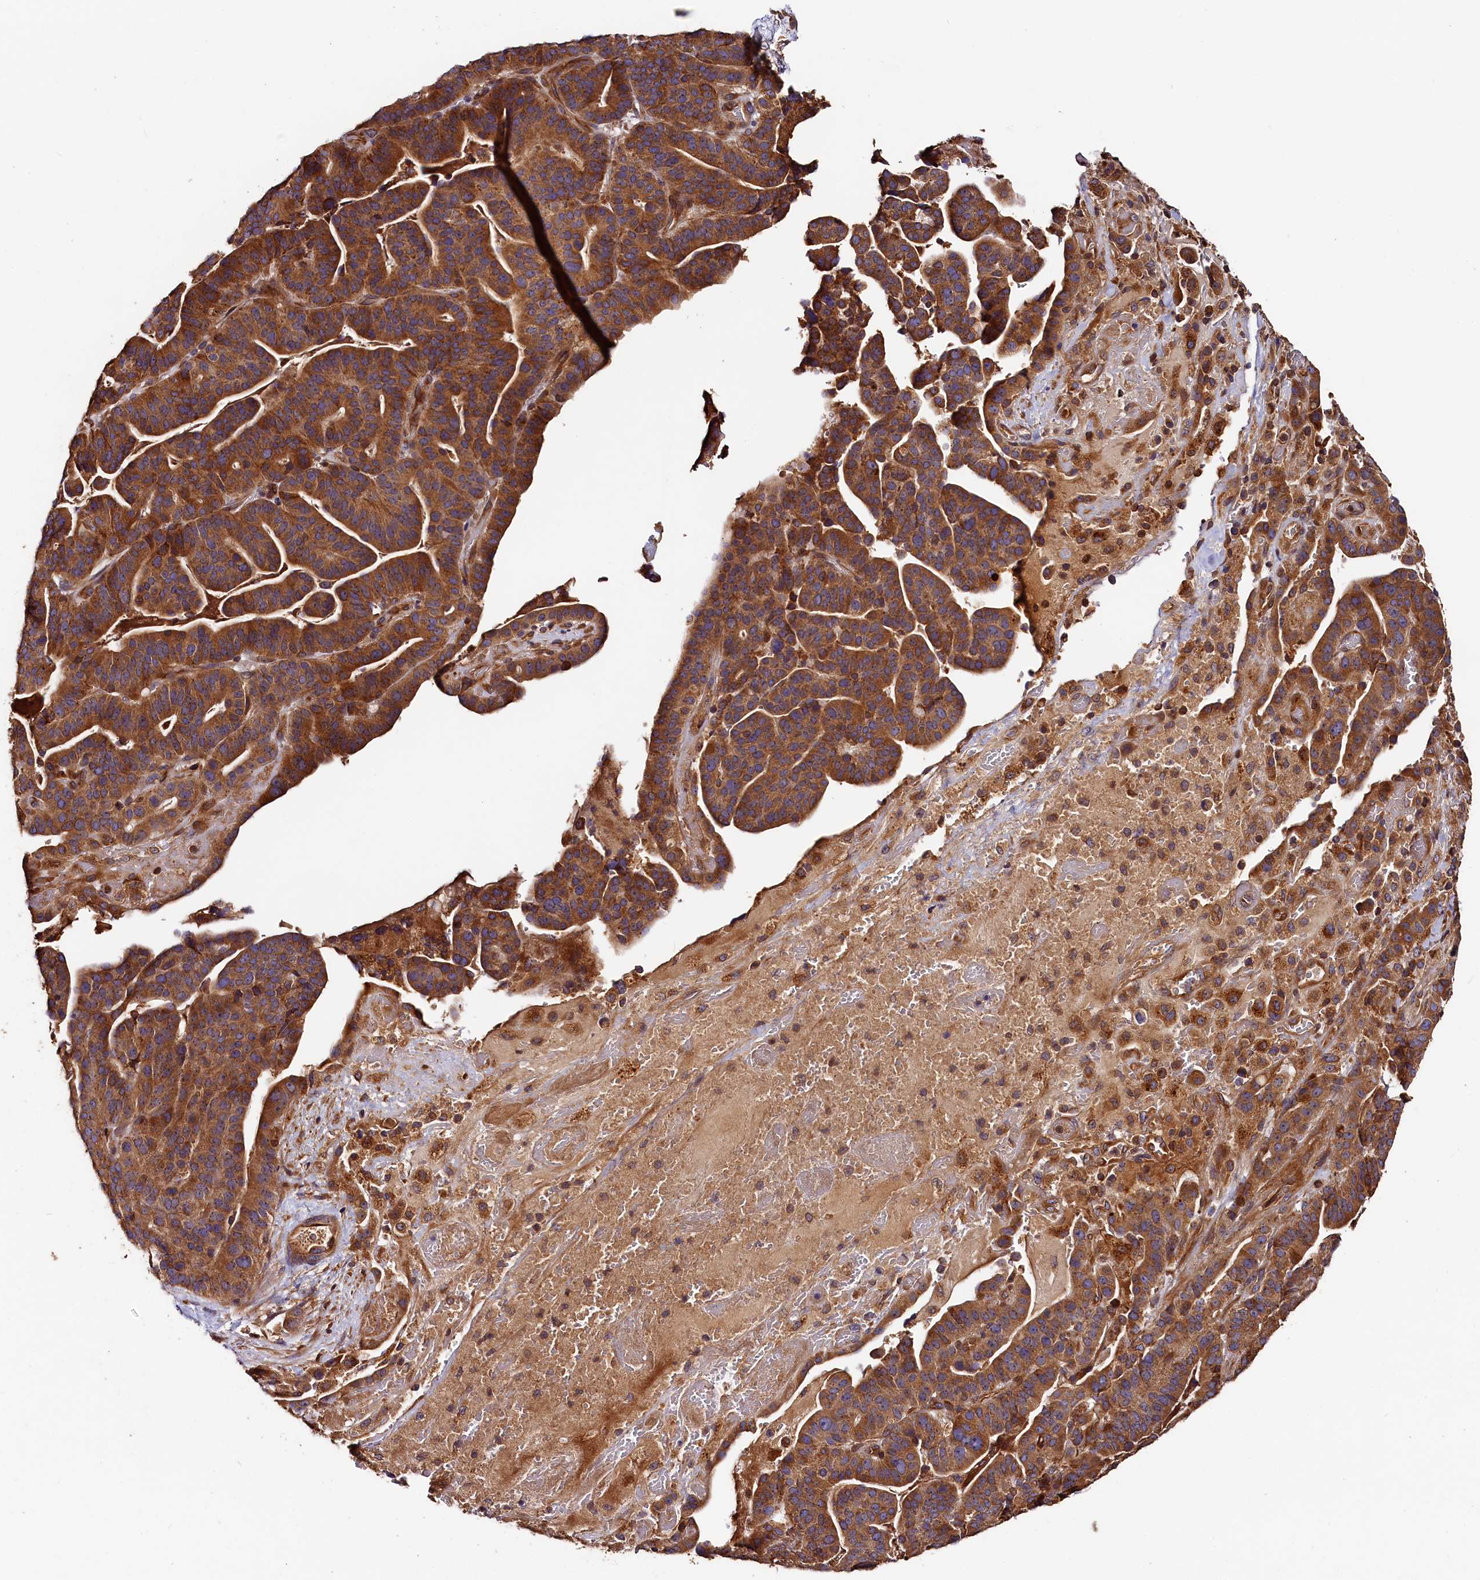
{"staining": {"intensity": "strong", "quantity": ">75%", "location": "cytoplasmic/membranous"}, "tissue": "stomach cancer", "cell_type": "Tumor cells", "image_type": "cancer", "snomed": [{"axis": "morphology", "description": "Adenocarcinoma, NOS"}, {"axis": "topography", "description": "Stomach"}], "caption": "The immunohistochemical stain highlights strong cytoplasmic/membranous staining in tumor cells of stomach cancer (adenocarcinoma) tissue.", "gene": "HMOX2", "patient": {"sex": "male", "age": 48}}